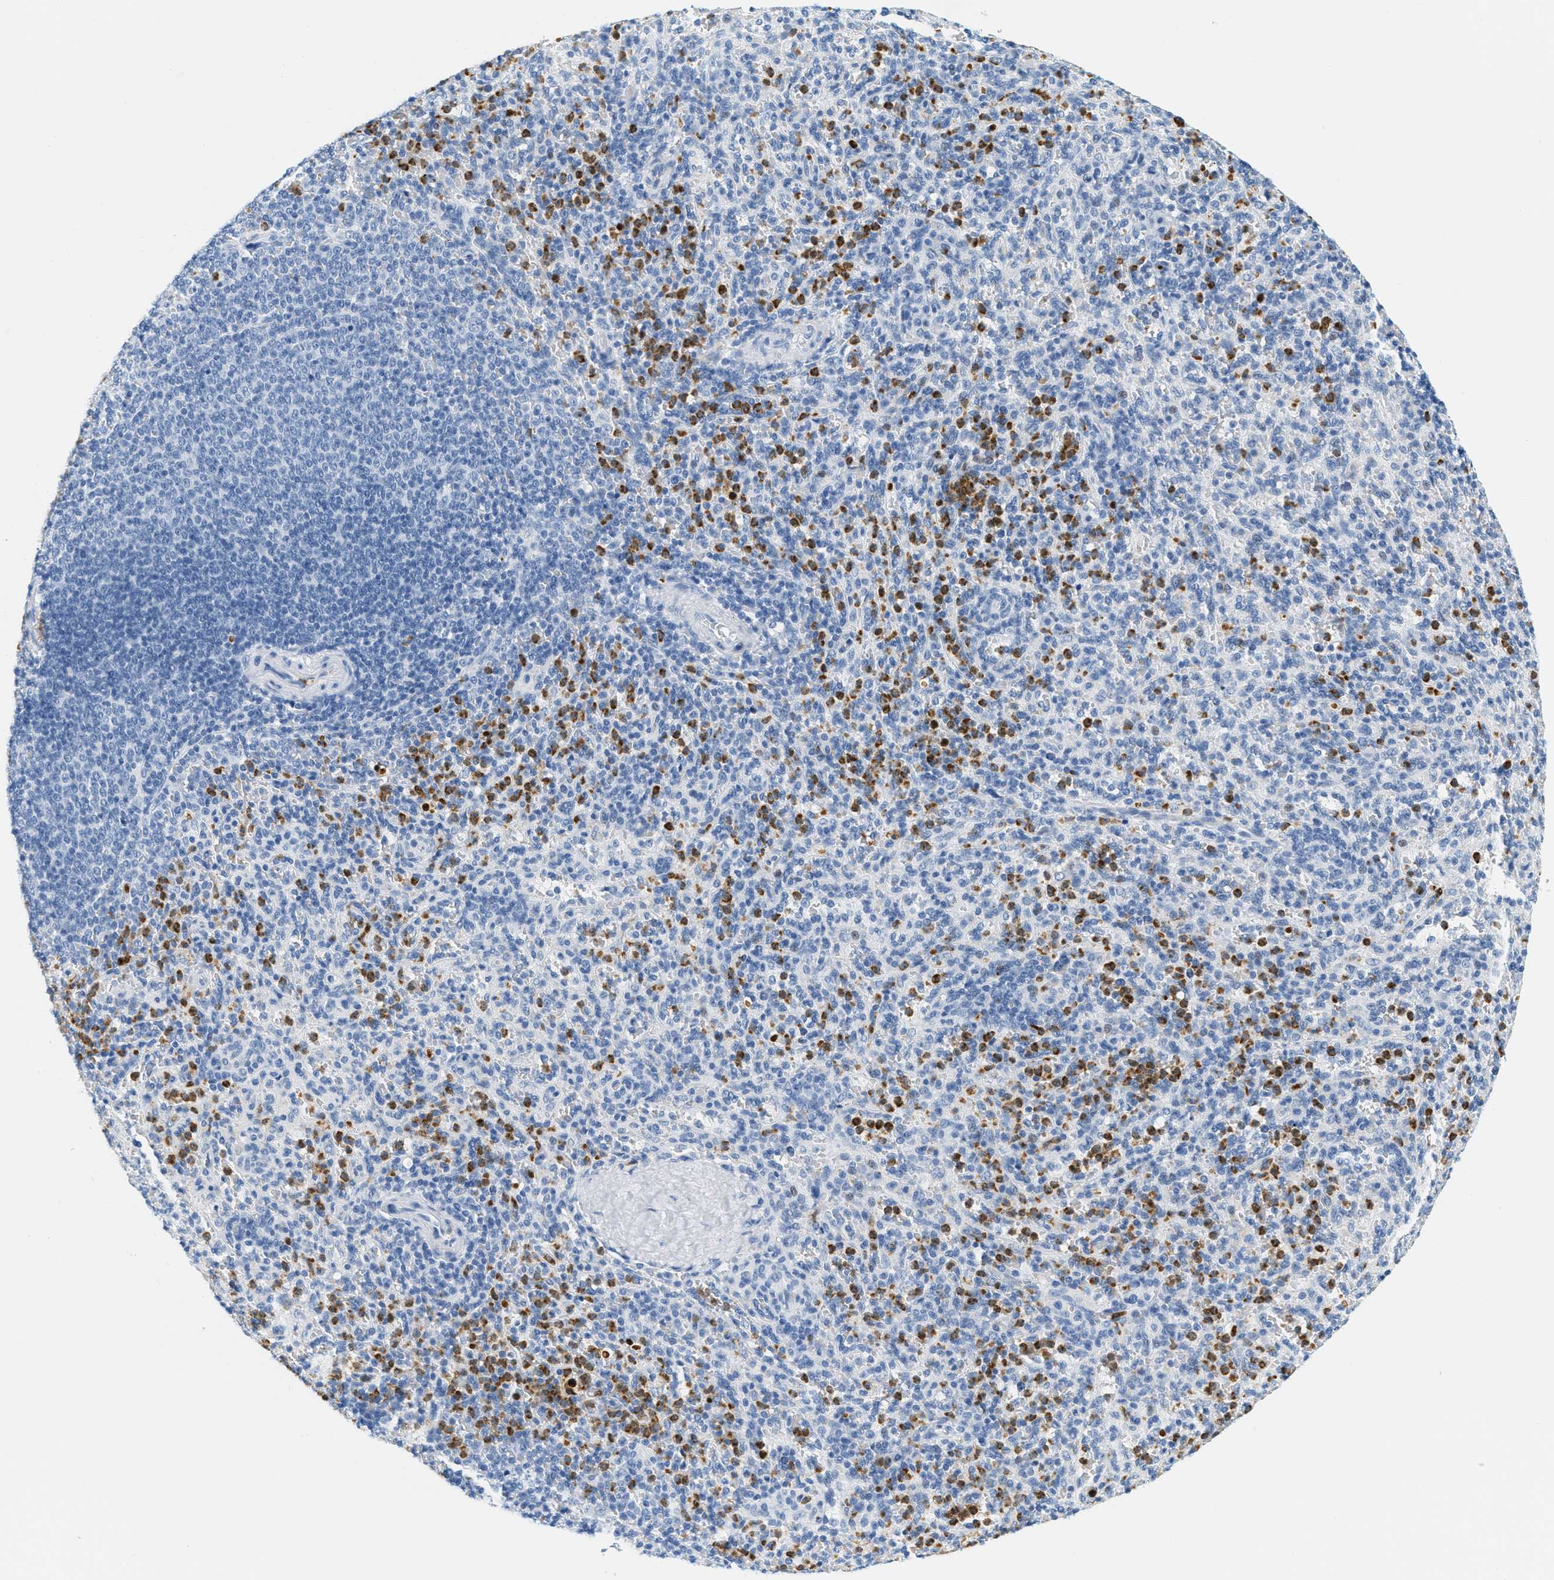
{"staining": {"intensity": "moderate", "quantity": "25%-75%", "location": "cytoplasmic/membranous"}, "tissue": "spleen", "cell_type": "Cells in red pulp", "image_type": "normal", "snomed": [{"axis": "morphology", "description": "Normal tissue, NOS"}, {"axis": "topography", "description": "Spleen"}], "caption": "High-magnification brightfield microscopy of normal spleen stained with DAB (3,3'-diaminobenzidine) (brown) and counterstained with hematoxylin (blue). cells in red pulp exhibit moderate cytoplasmic/membranous positivity is identified in approximately25%-75% of cells.", "gene": "LCN2", "patient": {"sex": "male", "age": 36}}